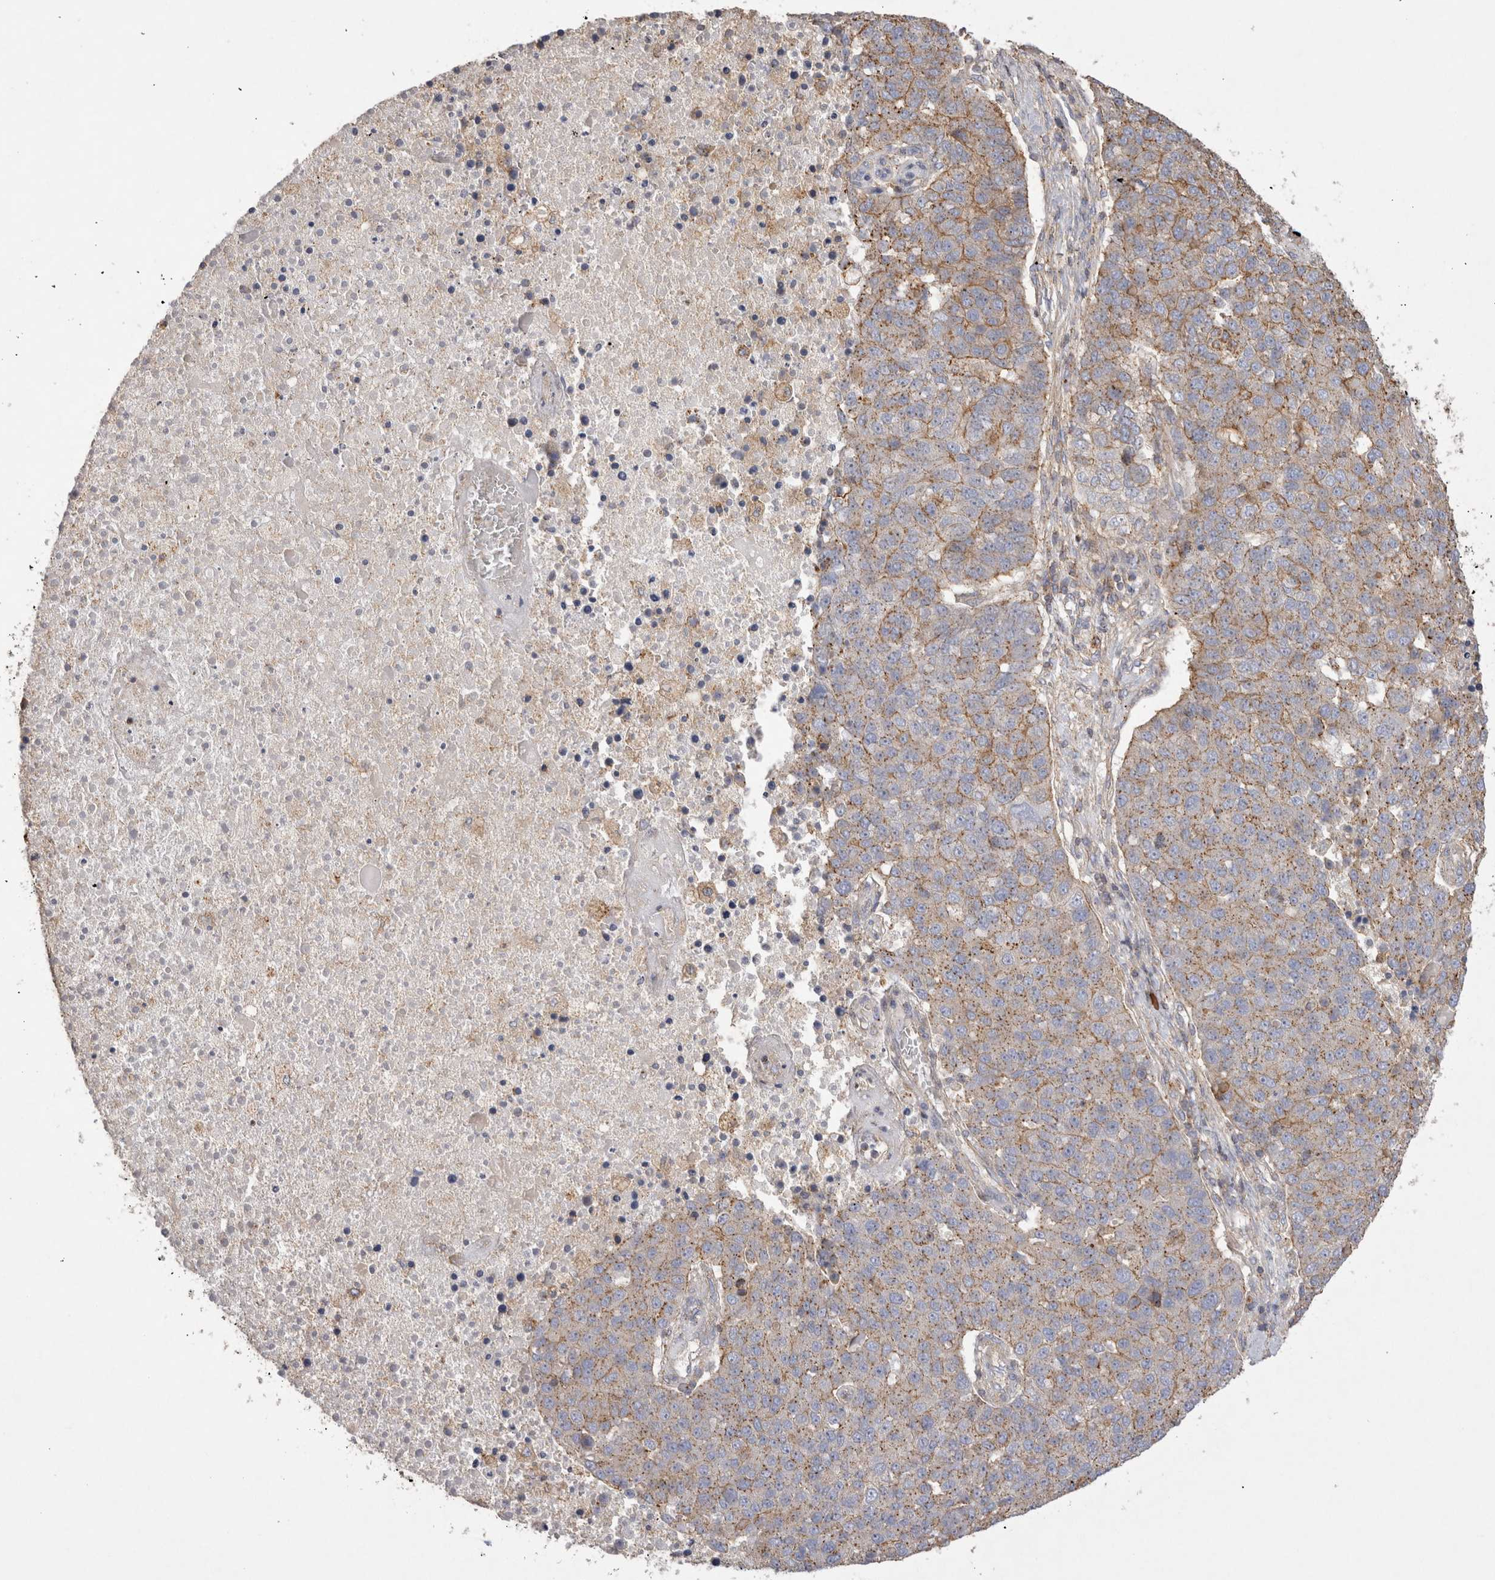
{"staining": {"intensity": "weak", "quantity": ">75%", "location": "cytoplasmic/membranous"}, "tissue": "pancreatic cancer", "cell_type": "Tumor cells", "image_type": "cancer", "snomed": [{"axis": "morphology", "description": "Adenocarcinoma, NOS"}, {"axis": "topography", "description": "Pancreas"}], "caption": "Protein analysis of pancreatic adenocarcinoma tissue exhibits weak cytoplasmic/membranous staining in approximately >75% of tumor cells.", "gene": "CHMP6", "patient": {"sex": "female", "age": 61}}